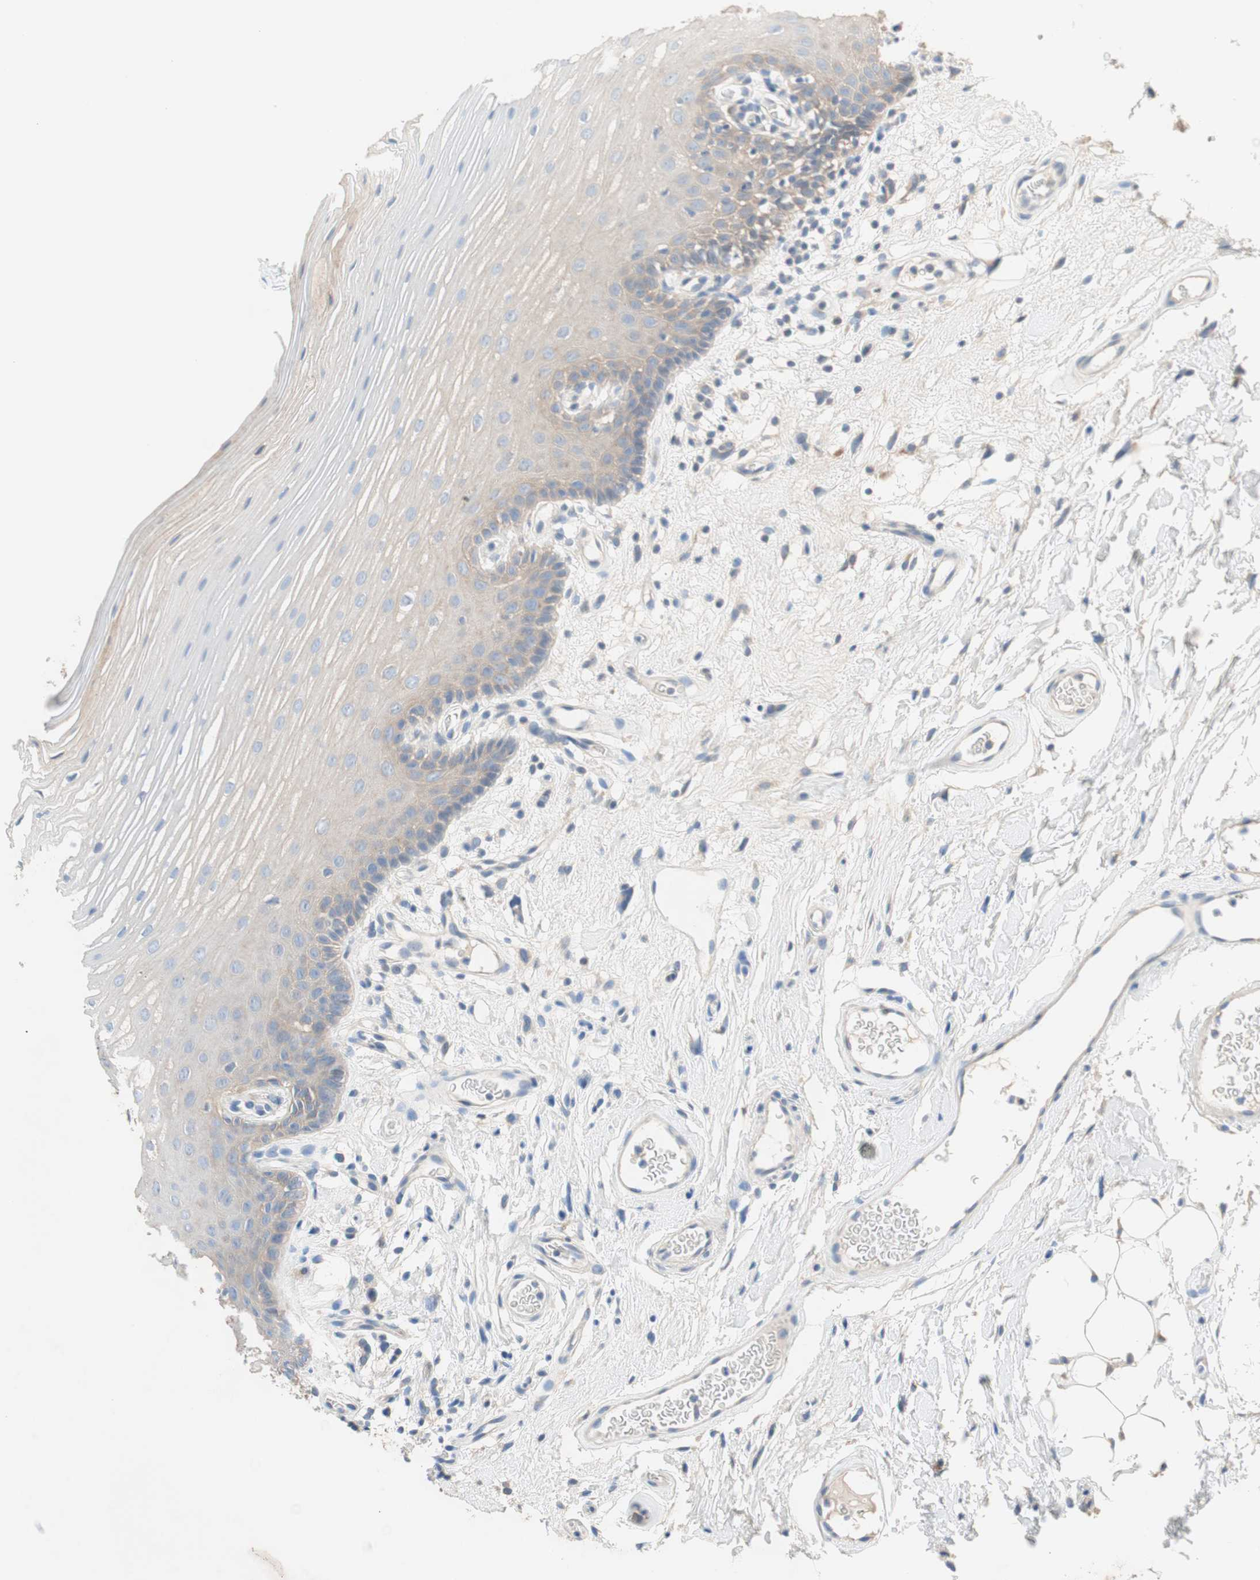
{"staining": {"intensity": "weak", "quantity": "<25%", "location": "cytoplasmic/membranous"}, "tissue": "oral mucosa", "cell_type": "Squamous epithelial cells", "image_type": "normal", "snomed": [{"axis": "morphology", "description": "Normal tissue, NOS"}, {"axis": "morphology", "description": "Squamous cell carcinoma, NOS"}, {"axis": "topography", "description": "Skeletal muscle"}, {"axis": "topography", "description": "Oral tissue"}], "caption": "Immunohistochemistry micrograph of normal oral mucosa: oral mucosa stained with DAB shows no significant protein positivity in squamous epithelial cells.", "gene": "GLUL", "patient": {"sex": "male", "age": 71}}